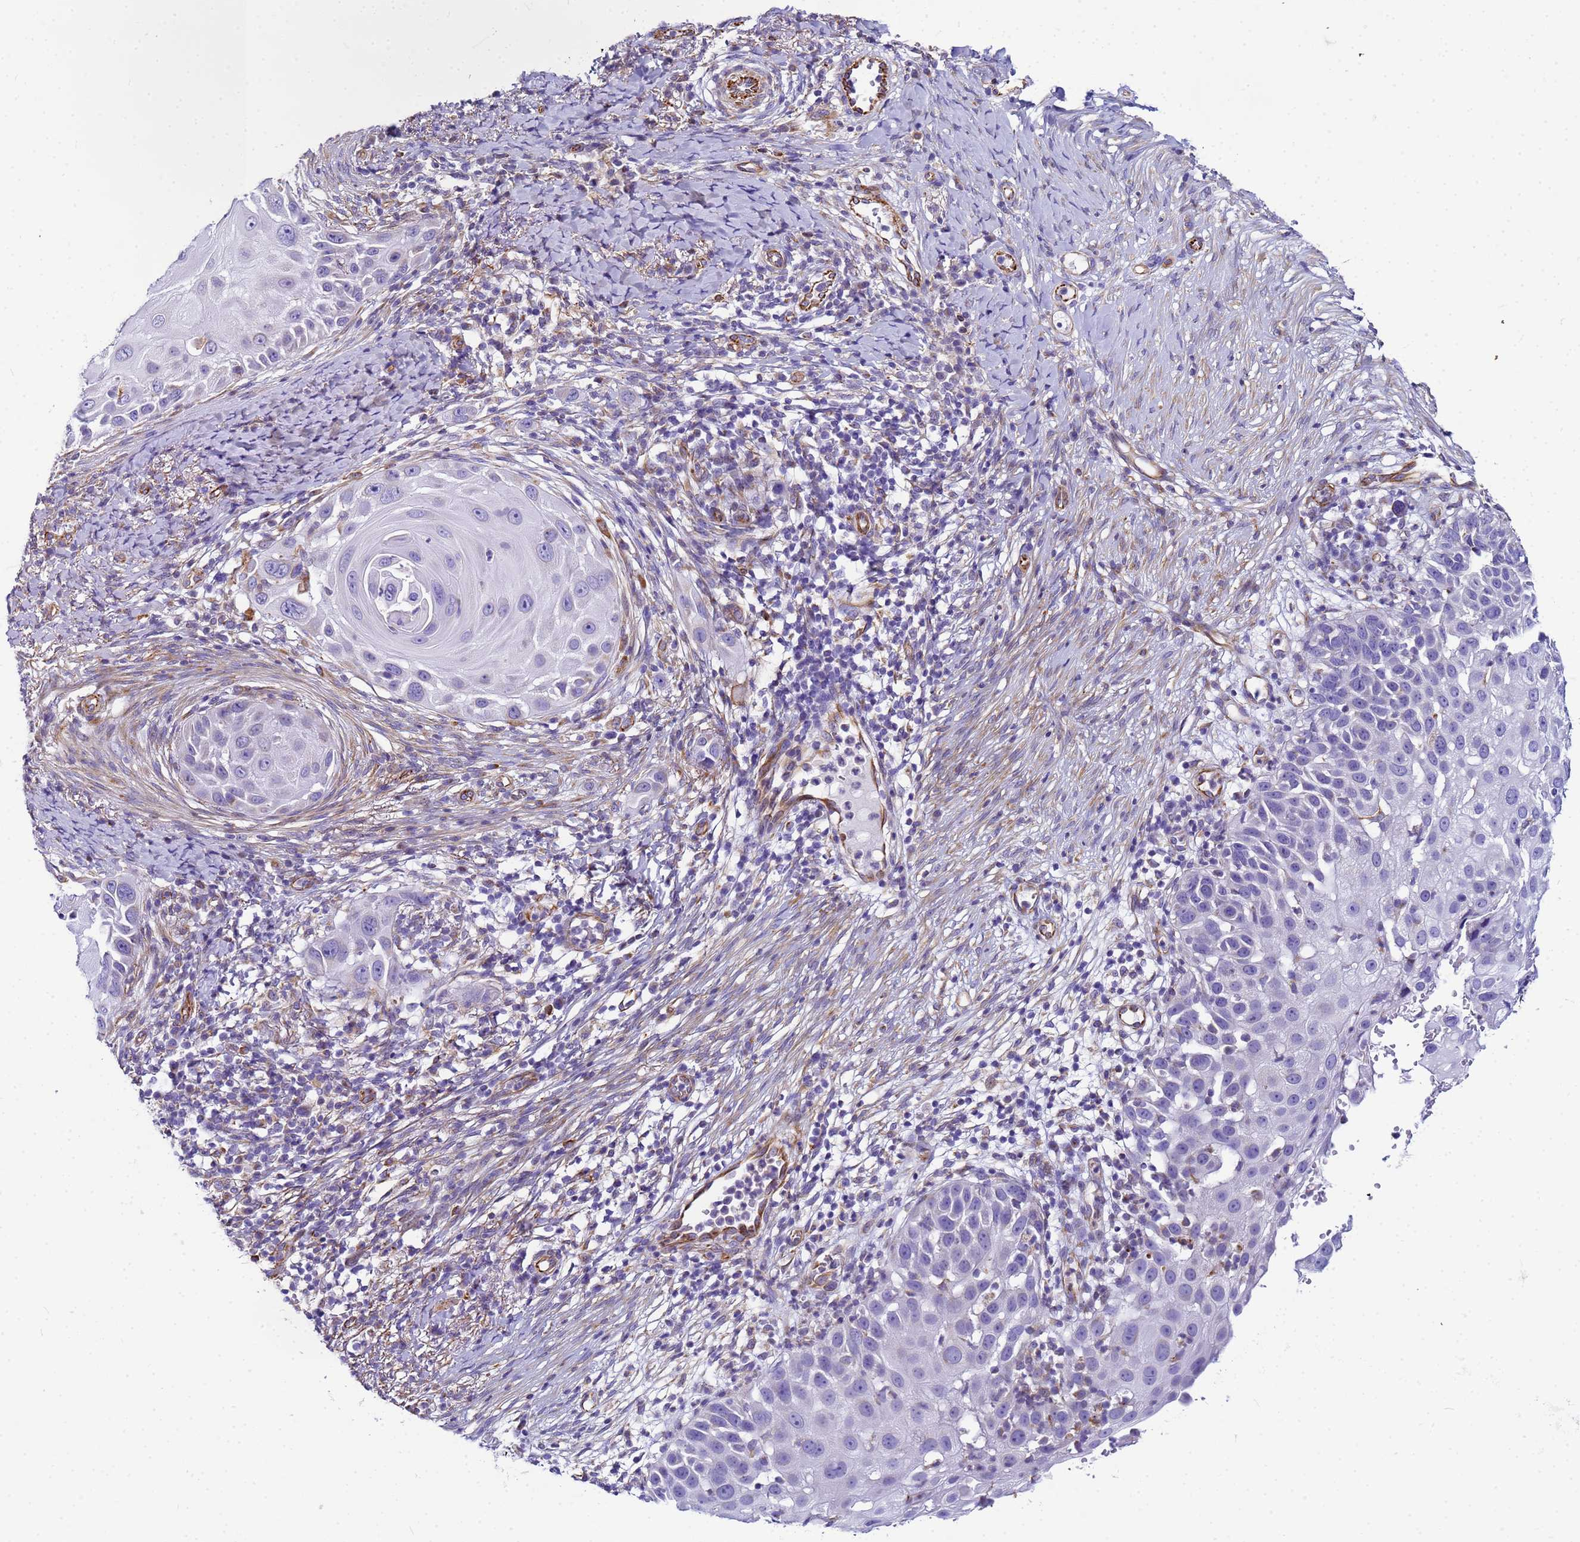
{"staining": {"intensity": "negative", "quantity": "none", "location": "none"}, "tissue": "skin cancer", "cell_type": "Tumor cells", "image_type": "cancer", "snomed": [{"axis": "morphology", "description": "Squamous cell carcinoma, NOS"}, {"axis": "topography", "description": "Skin"}], "caption": "This micrograph is of skin squamous cell carcinoma stained with immunohistochemistry (IHC) to label a protein in brown with the nuclei are counter-stained blue. There is no positivity in tumor cells.", "gene": "UBXN2B", "patient": {"sex": "female", "age": 44}}